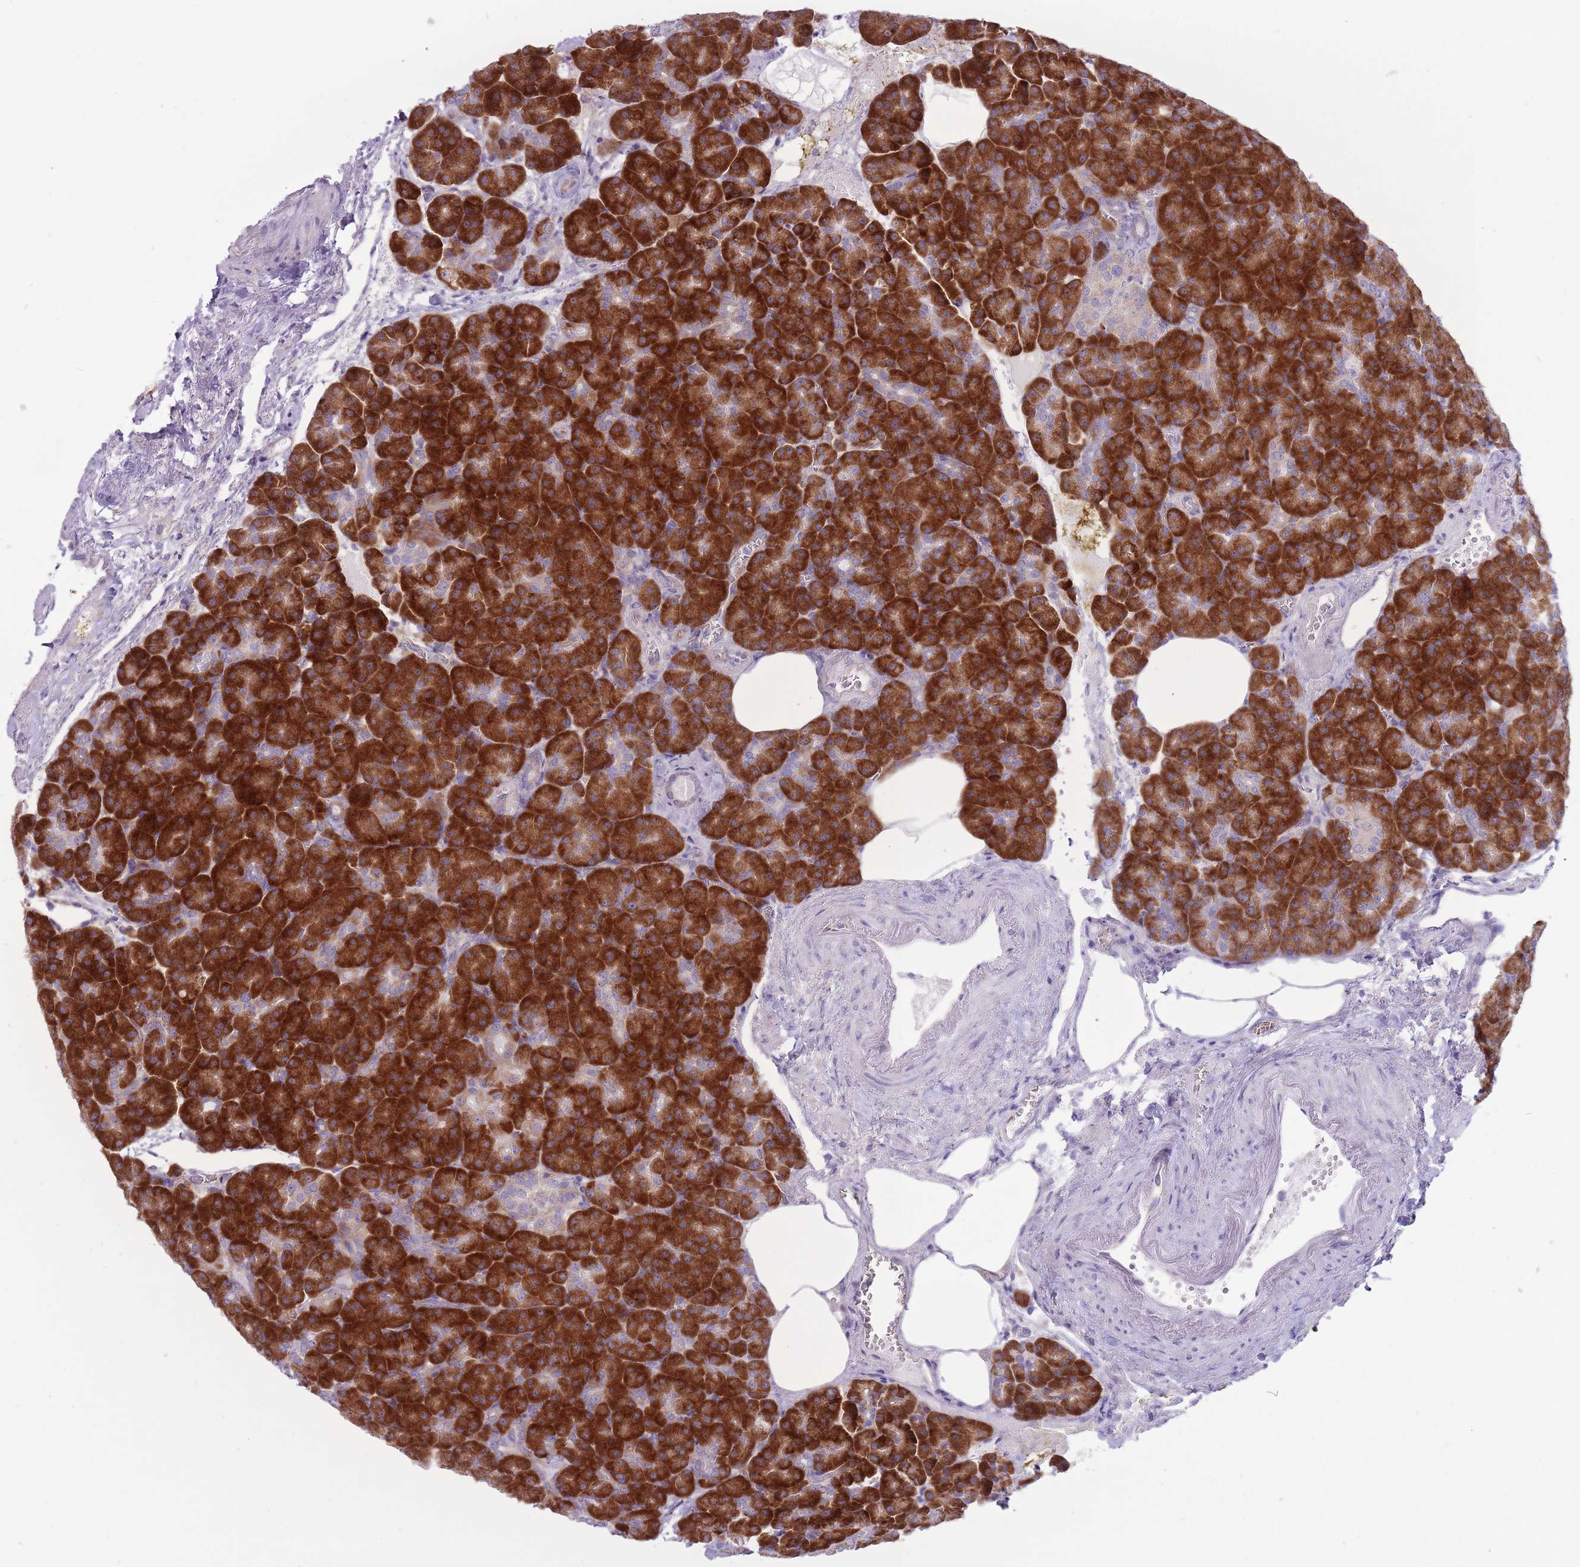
{"staining": {"intensity": "strong", "quantity": ">75%", "location": "cytoplasmic/membranous"}, "tissue": "pancreas", "cell_type": "Exocrine glandular cells", "image_type": "normal", "snomed": [{"axis": "morphology", "description": "Normal tissue, NOS"}, {"axis": "topography", "description": "Pancreas"}], "caption": "IHC staining of unremarkable pancreas, which shows high levels of strong cytoplasmic/membranous positivity in approximately >75% of exocrine glandular cells indicating strong cytoplasmic/membranous protein staining. The staining was performed using DAB (brown) for protein detection and nuclei were counterstained in hematoxylin (blue).", "gene": "RPL18", "patient": {"sex": "female", "age": 74}}